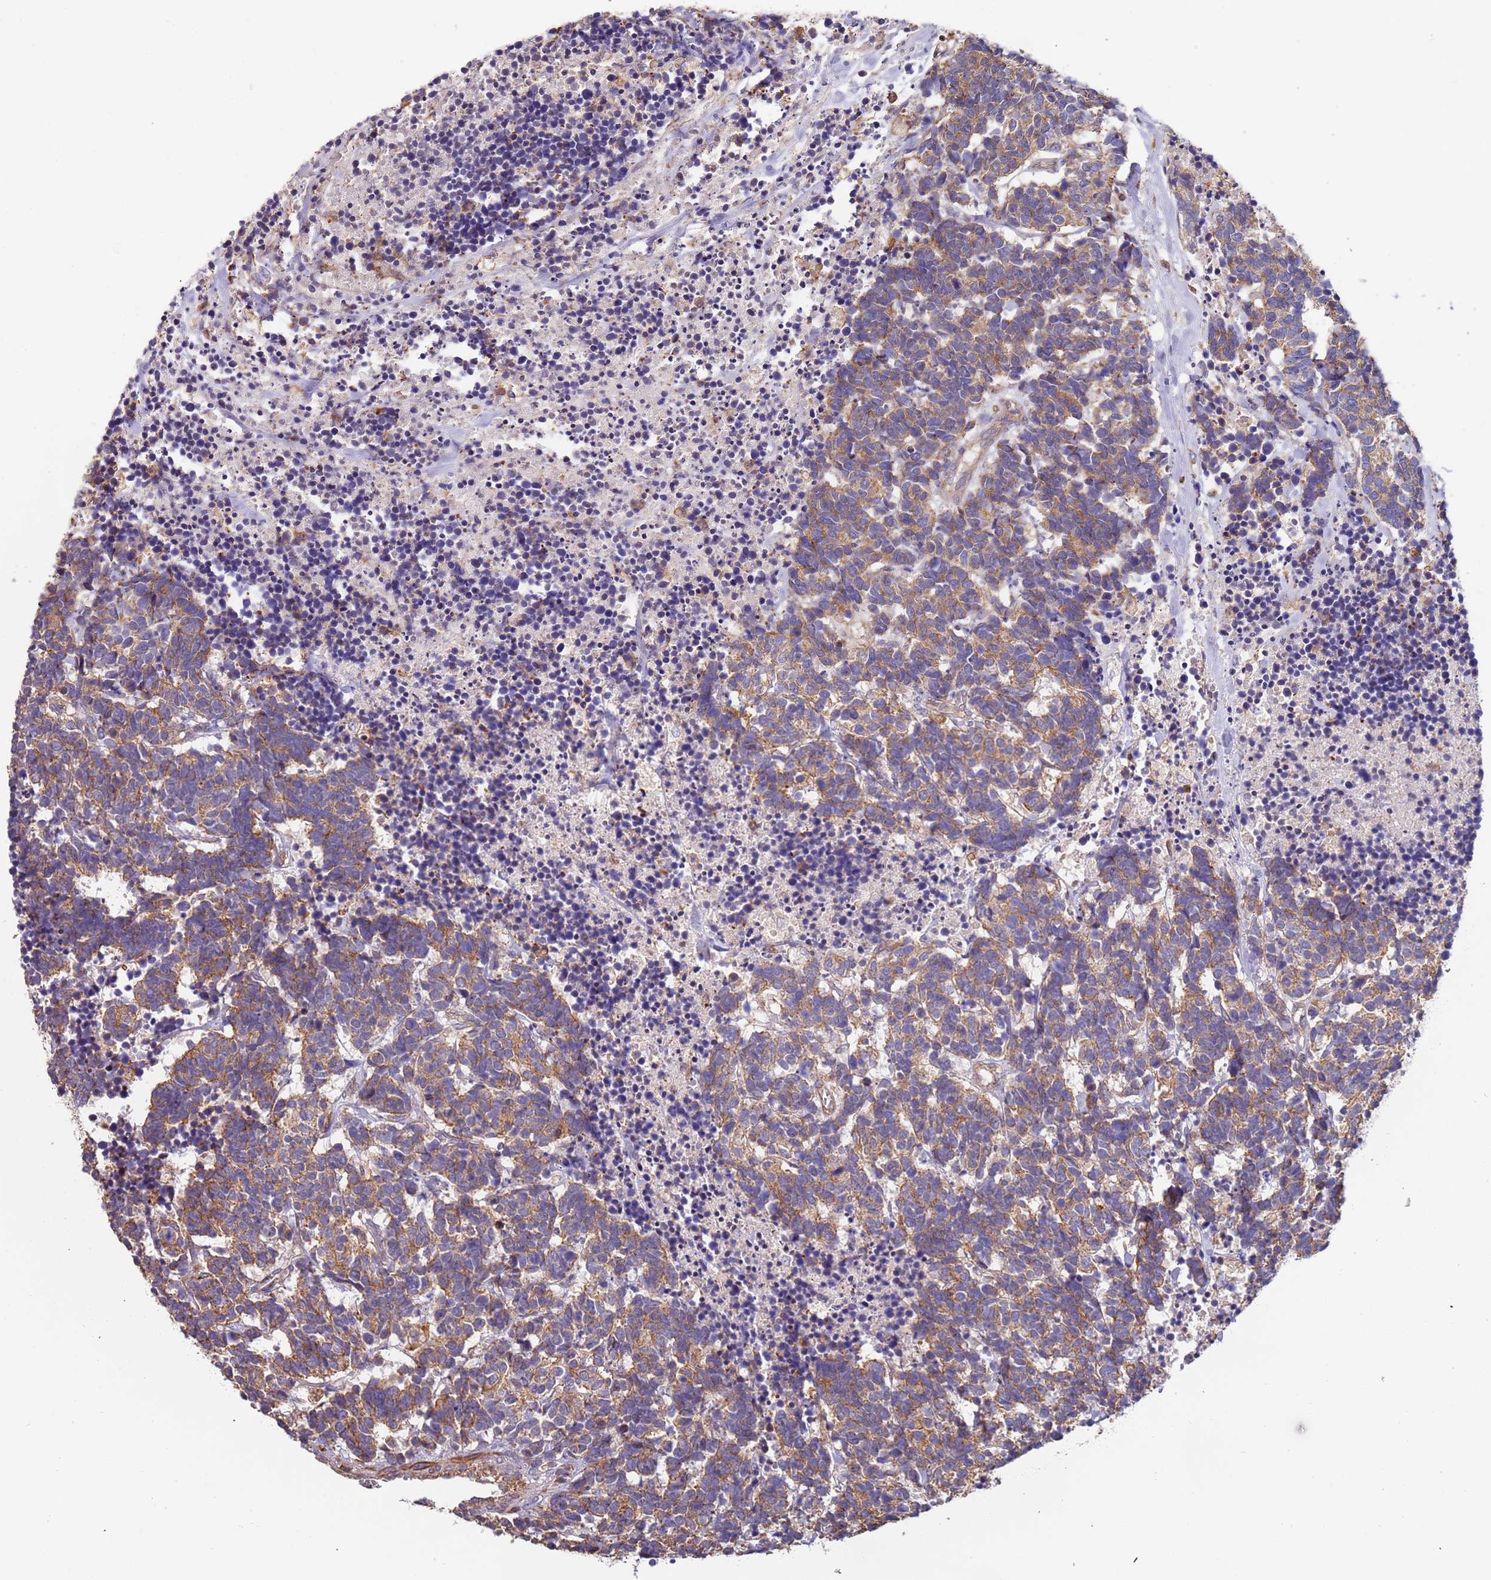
{"staining": {"intensity": "moderate", "quantity": ">75%", "location": "cytoplasmic/membranous"}, "tissue": "carcinoid", "cell_type": "Tumor cells", "image_type": "cancer", "snomed": [{"axis": "morphology", "description": "Carcinoma, NOS"}, {"axis": "morphology", "description": "Carcinoid, malignant, NOS"}, {"axis": "topography", "description": "Urinary bladder"}], "caption": "DAB immunohistochemical staining of carcinoid reveals moderate cytoplasmic/membranous protein staining in approximately >75% of tumor cells.", "gene": "SYT4", "patient": {"sex": "male", "age": 57}}